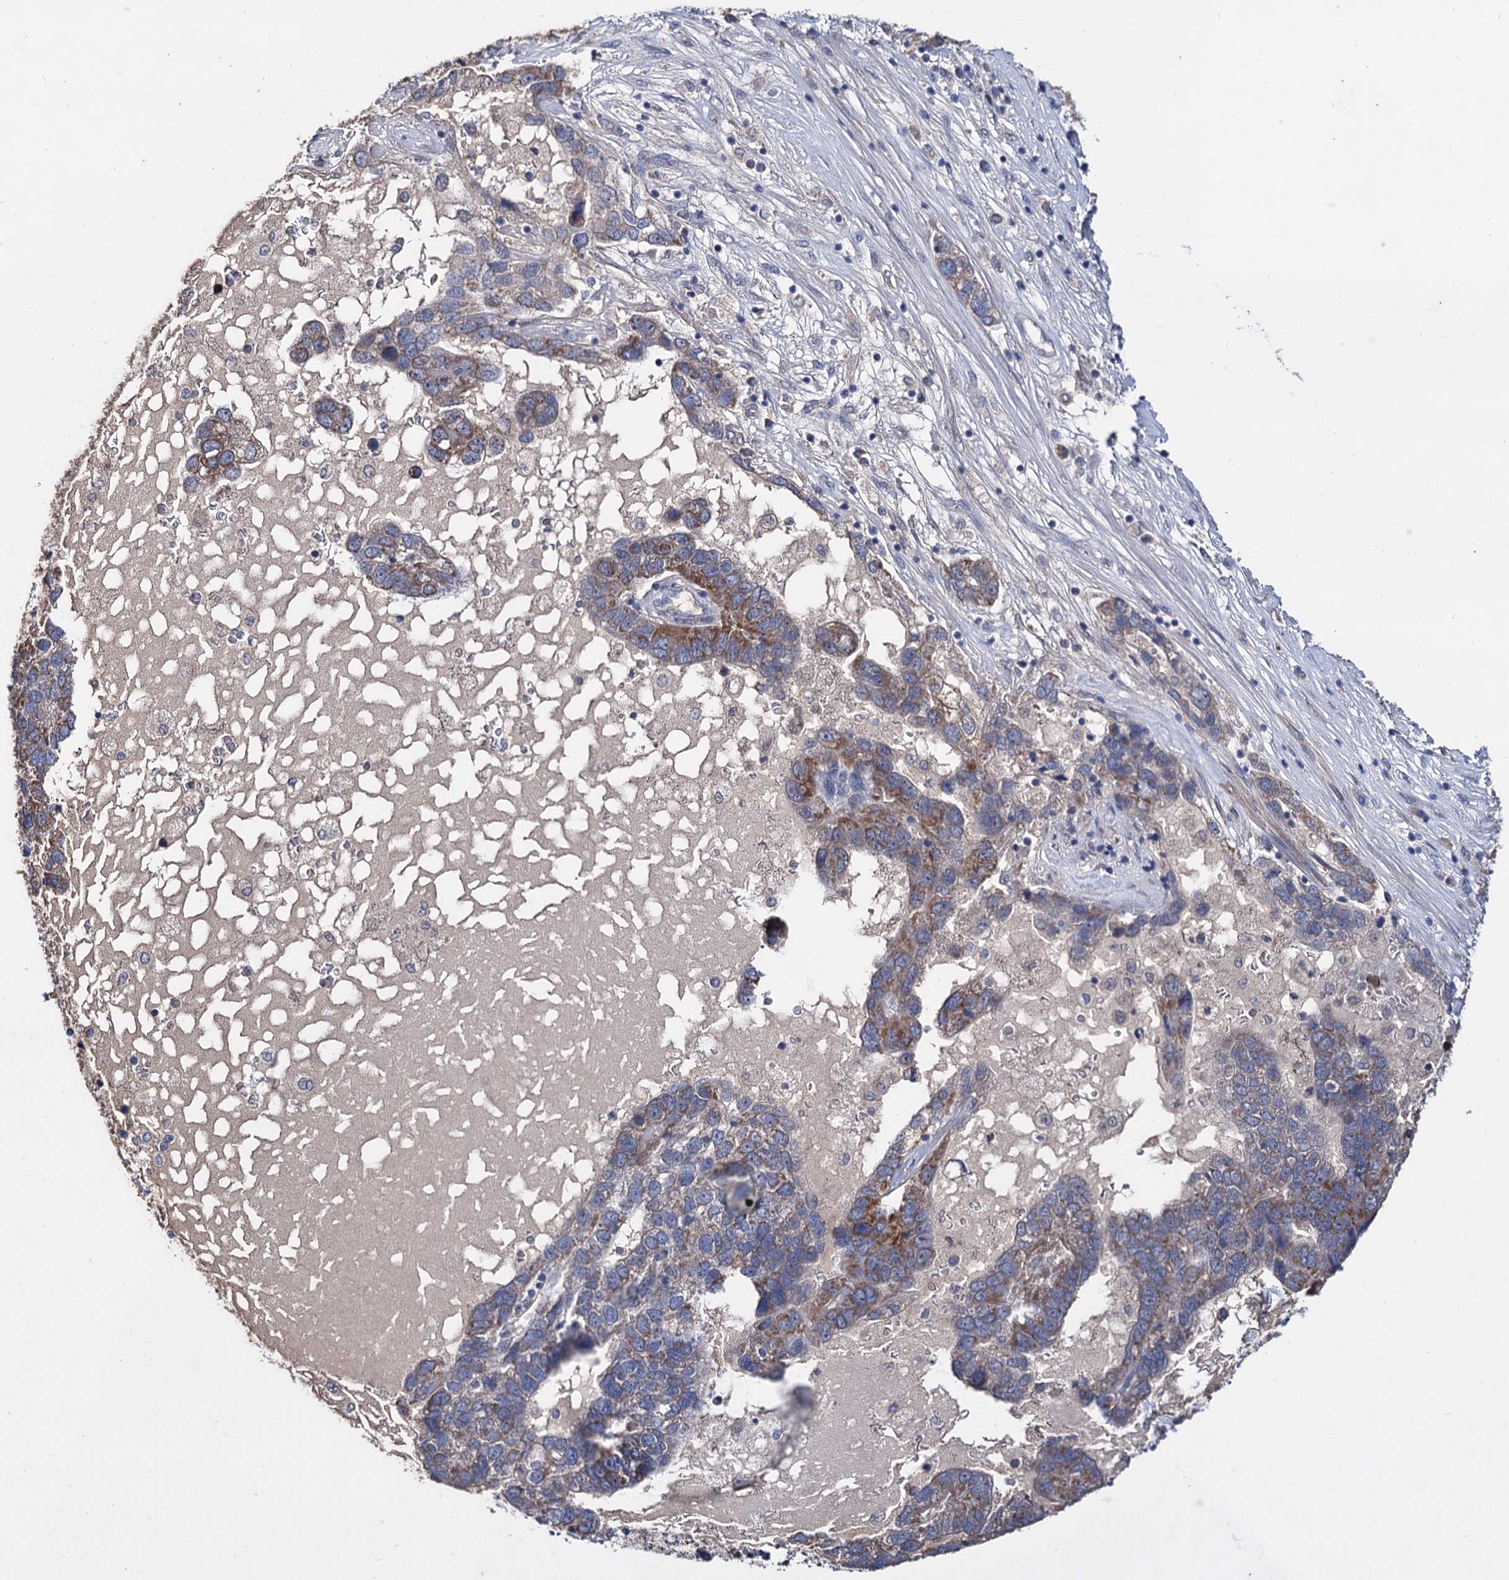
{"staining": {"intensity": "moderate", "quantity": "25%-75%", "location": "cytoplasmic/membranous"}, "tissue": "pancreatic cancer", "cell_type": "Tumor cells", "image_type": "cancer", "snomed": [{"axis": "morphology", "description": "Adenocarcinoma, NOS"}, {"axis": "topography", "description": "Pancreas"}], "caption": "Brown immunohistochemical staining in pancreatic cancer (adenocarcinoma) reveals moderate cytoplasmic/membranous expression in approximately 25%-75% of tumor cells.", "gene": "CLPB", "patient": {"sex": "female", "age": 61}}